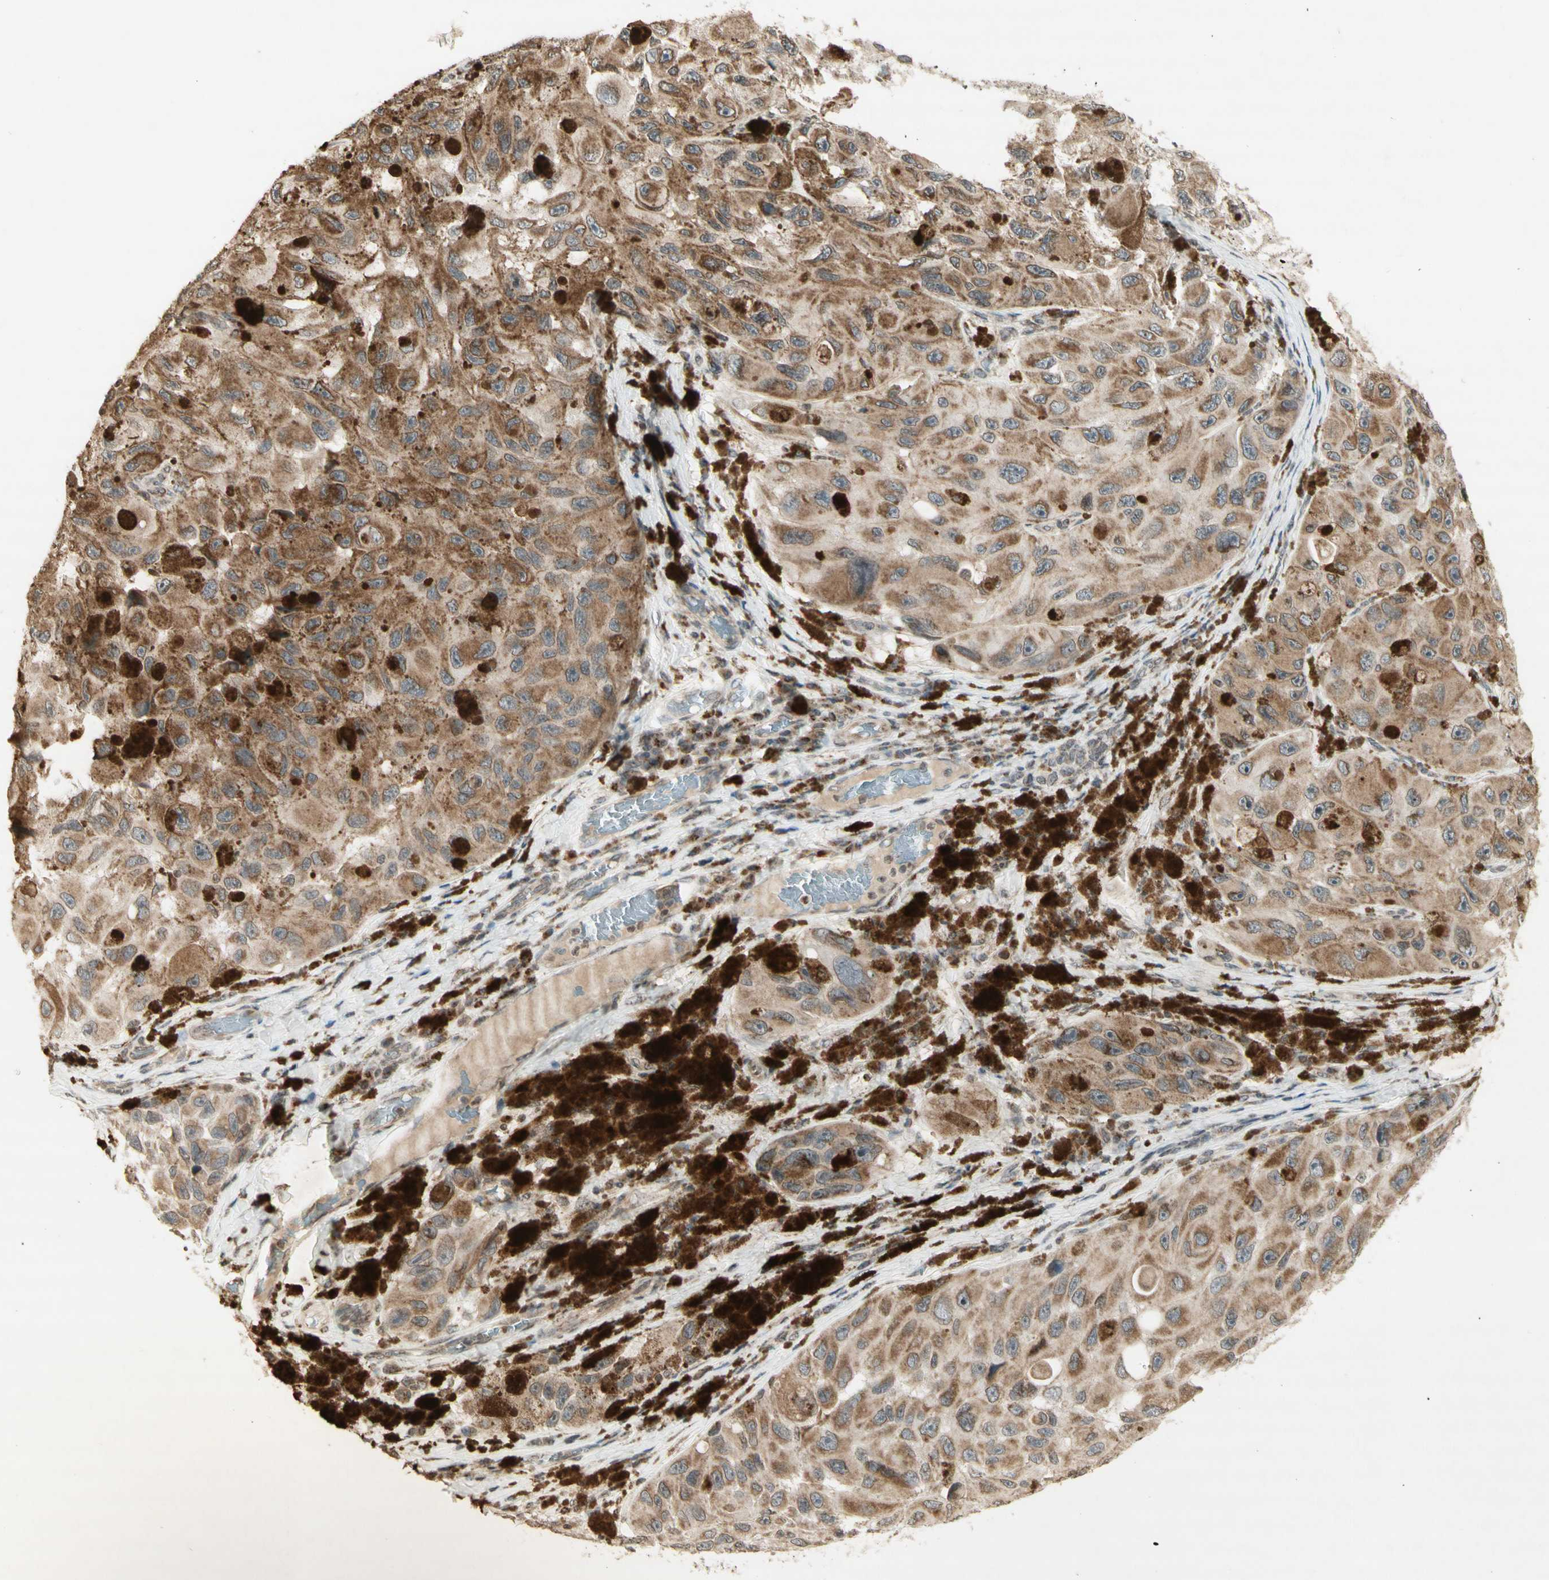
{"staining": {"intensity": "weak", "quantity": "25%-75%", "location": "cytoplasmic/membranous"}, "tissue": "melanoma", "cell_type": "Tumor cells", "image_type": "cancer", "snomed": [{"axis": "morphology", "description": "Malignant melanoma, NOS"}, {"axis": "topography", "description": "Skin"}], "caption": "Protein expression by immunohistochemistry demonstrates weak cytoplasmic/membranous staining in about 25%-75% of tumor cells in melanoma.", "gene": "CCNI", "patient": {"sex": "female", "age": 73}}